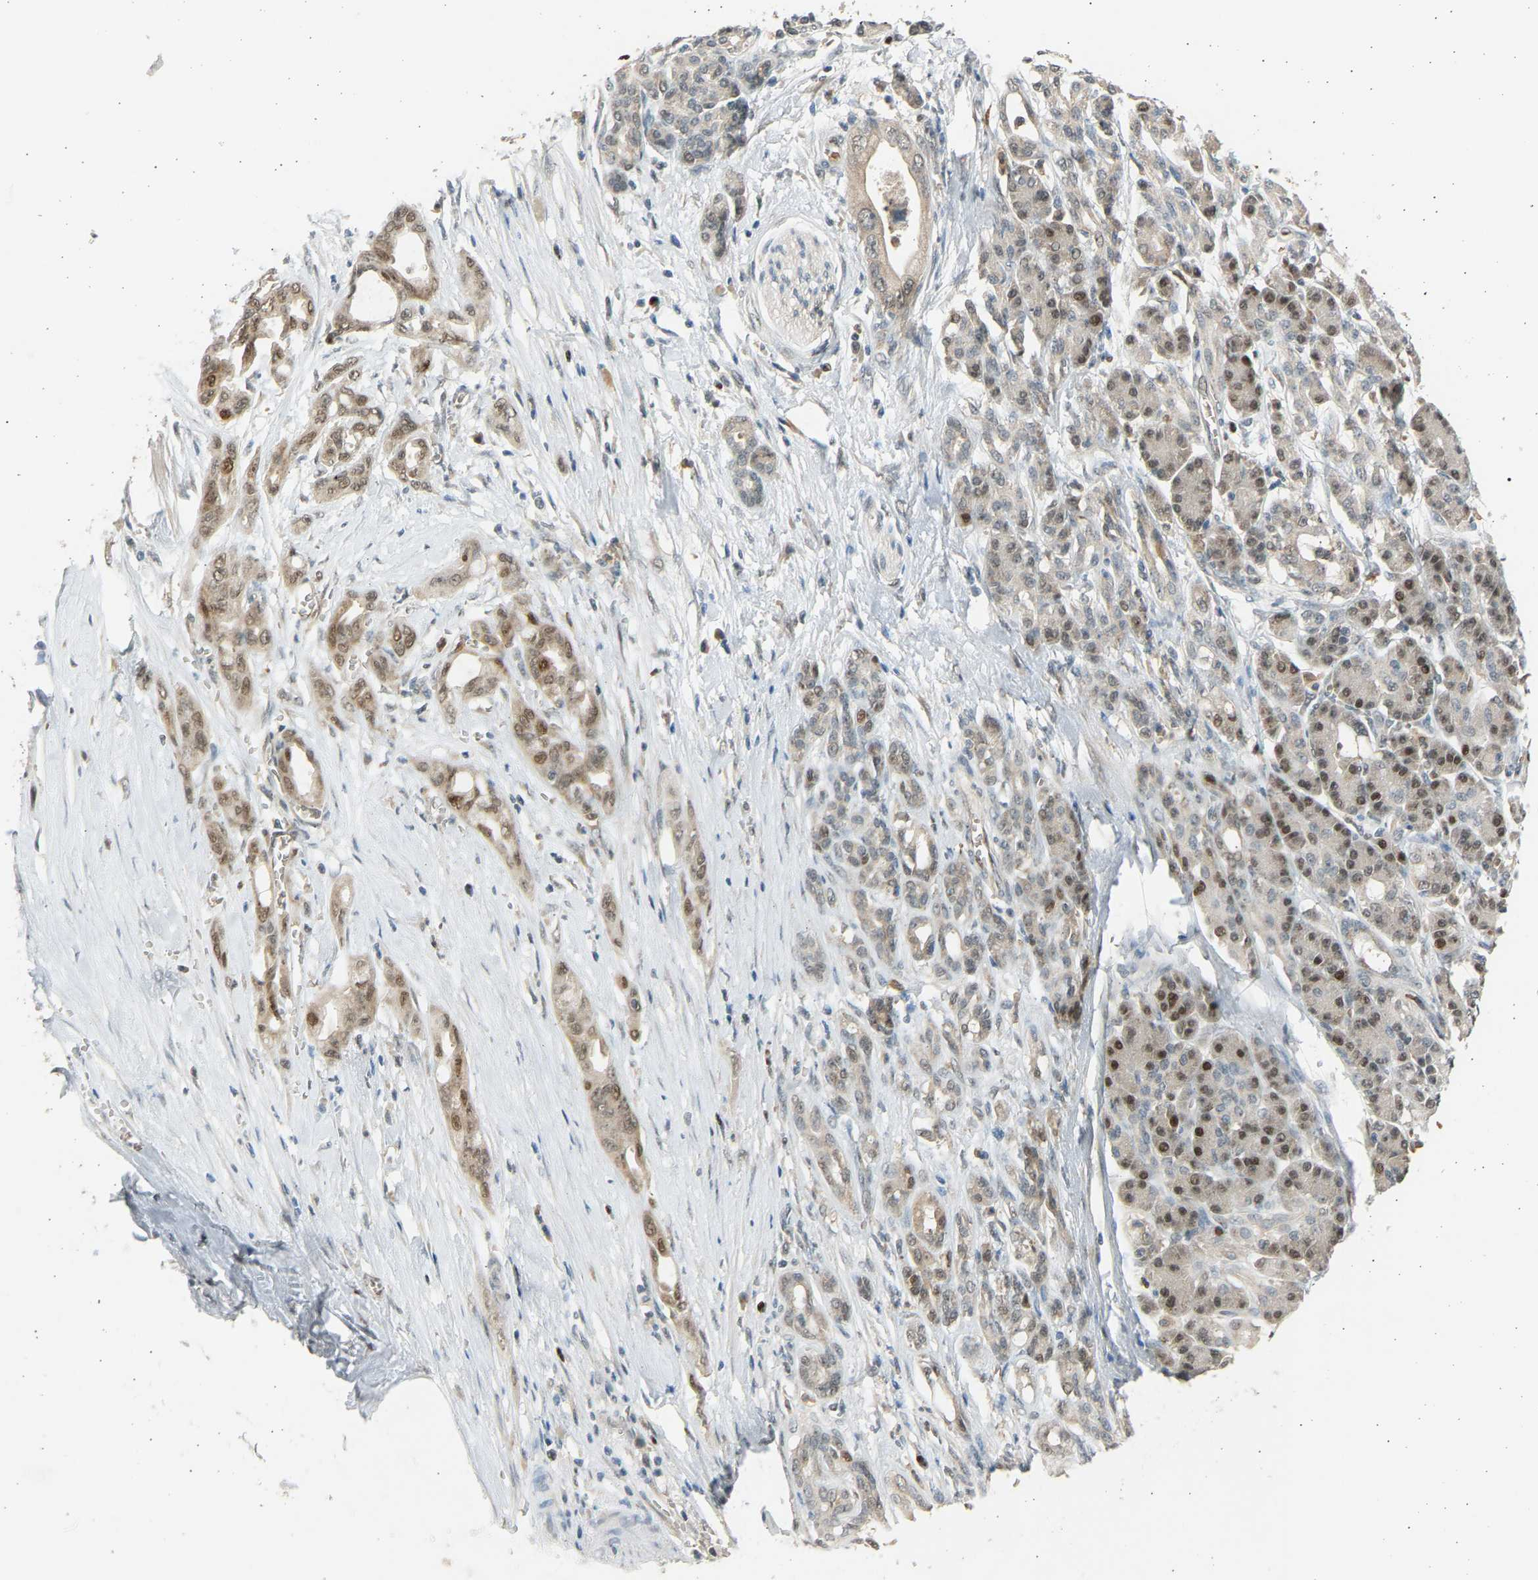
{"staining": {"intensity": "moderate", "quantity": ">75%", "location": "cytoplasmic/membranous,nuclear"}, "tissue": "pancreatic cancer", "cell_type": "Tumor cells", "image_type": "cancer", "snomed": [{"axis": "morphology", "description": "Adenocarcinoma, NOS"}, {"axis": "topography", "description": "Pancreas"}], "caption": "This is an image of immunohistochemistry staining of adenocarcinoma (pancreatic), which shows moderate positivity in the cytoplasmic/membranous and nuclear of tumor cells.", "gene": "BIRC2", "patient": {"sex": "male", "age": 59}}